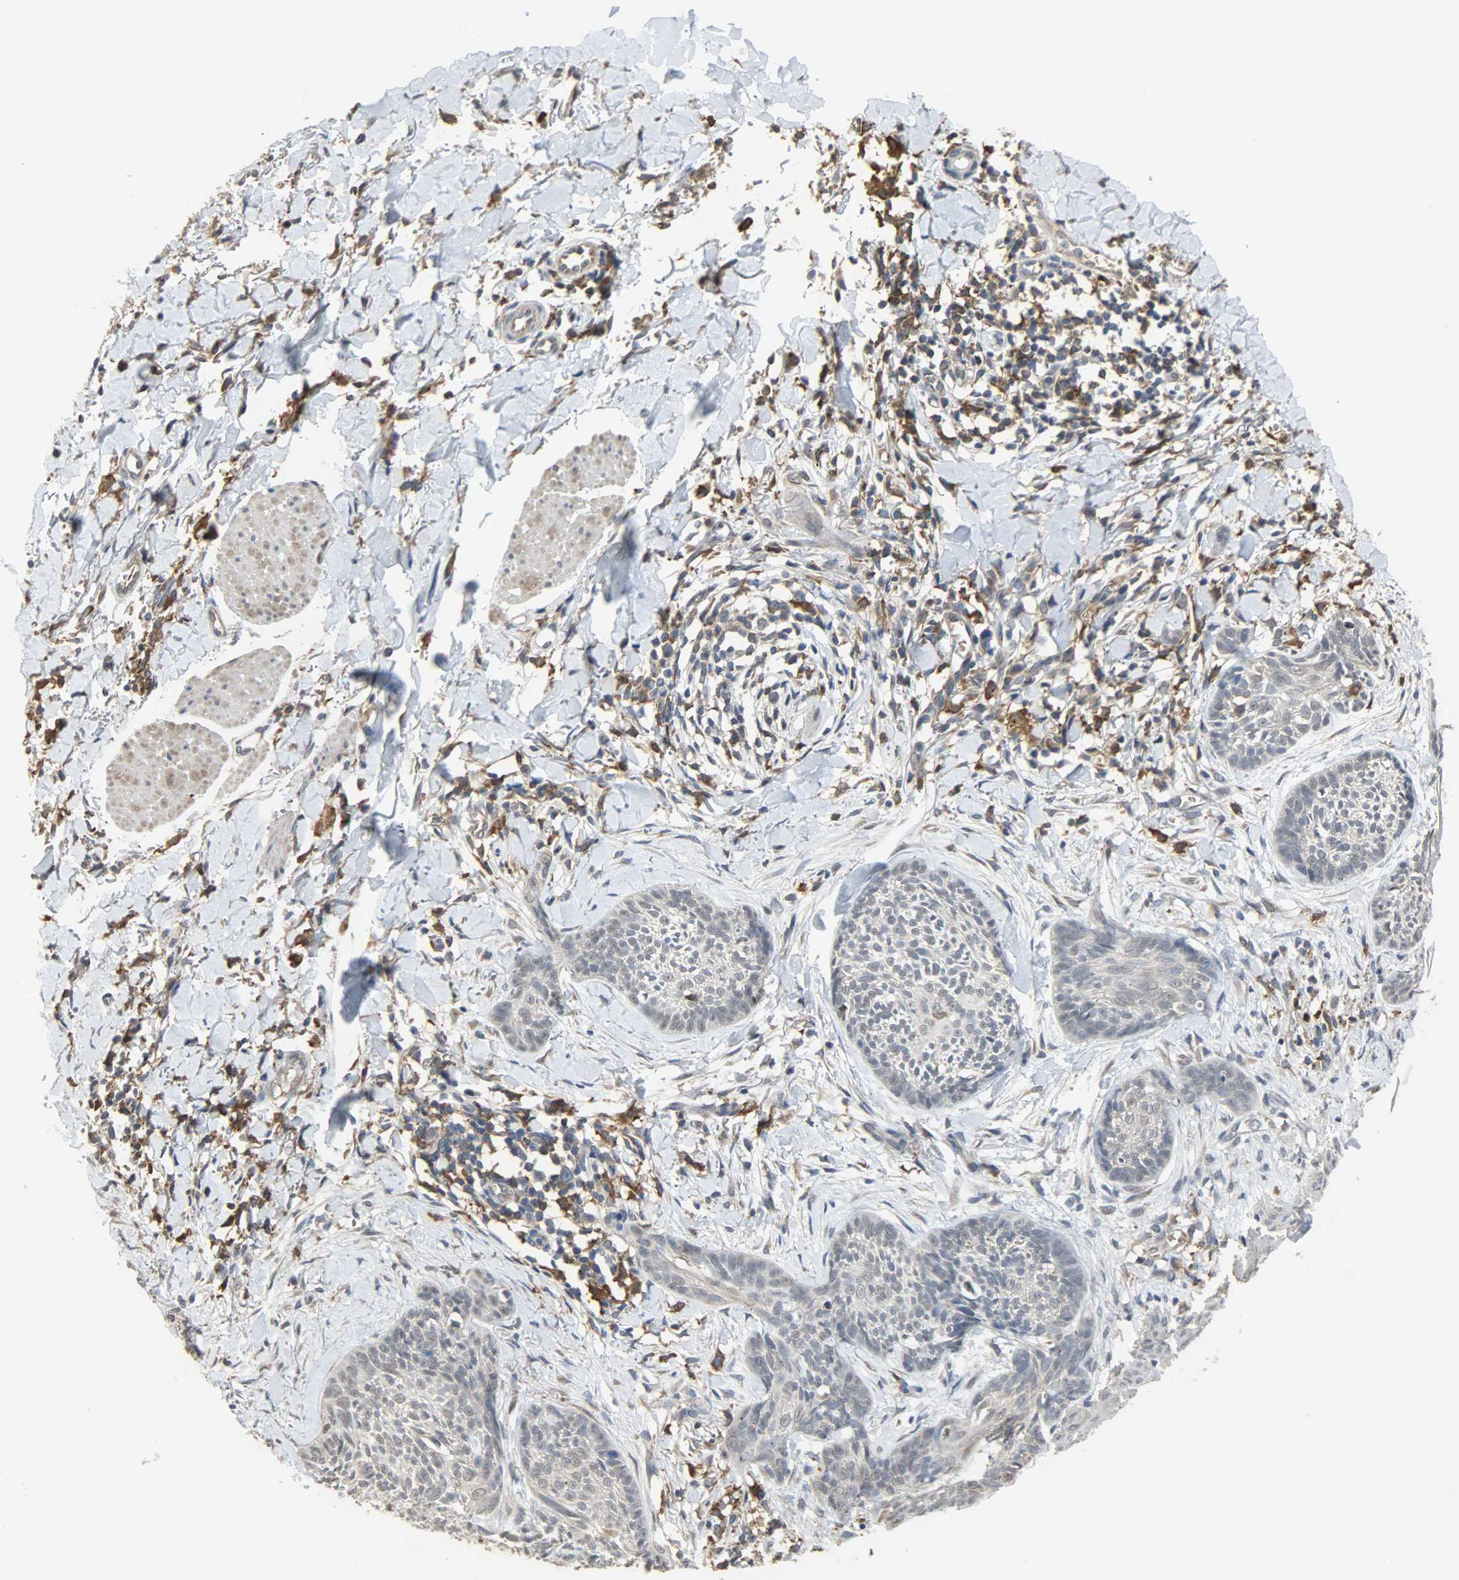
{"staining": {"intensity": "negative", "quantity": "none", "location": "none"}, "tissue": "skin cancer", "cell_type": "Tumor cells", "image_type": "cancer", "snomed": [{"axis": "morphology", "description": "Normal tissue, NOS"}, {"axis": "morphology", "description": "Basal cell carcinoma"}, {"axis": "topography", "description": "Skin"}], "caption": "High magnification brightfield microscopy of skin basal cell carcinoma stained with DAB (brown) and counterstained with hematoxylin (blue): tumor cells show no significant expression. (Stains: DAB (3,3'-diaminobenzidine) IHC with hematoxylin counter stain, Microscopy: brightfield microscopy at high magnification).", "gene": "SKAP2", "patient": {"sex": "male", "age": 71}}